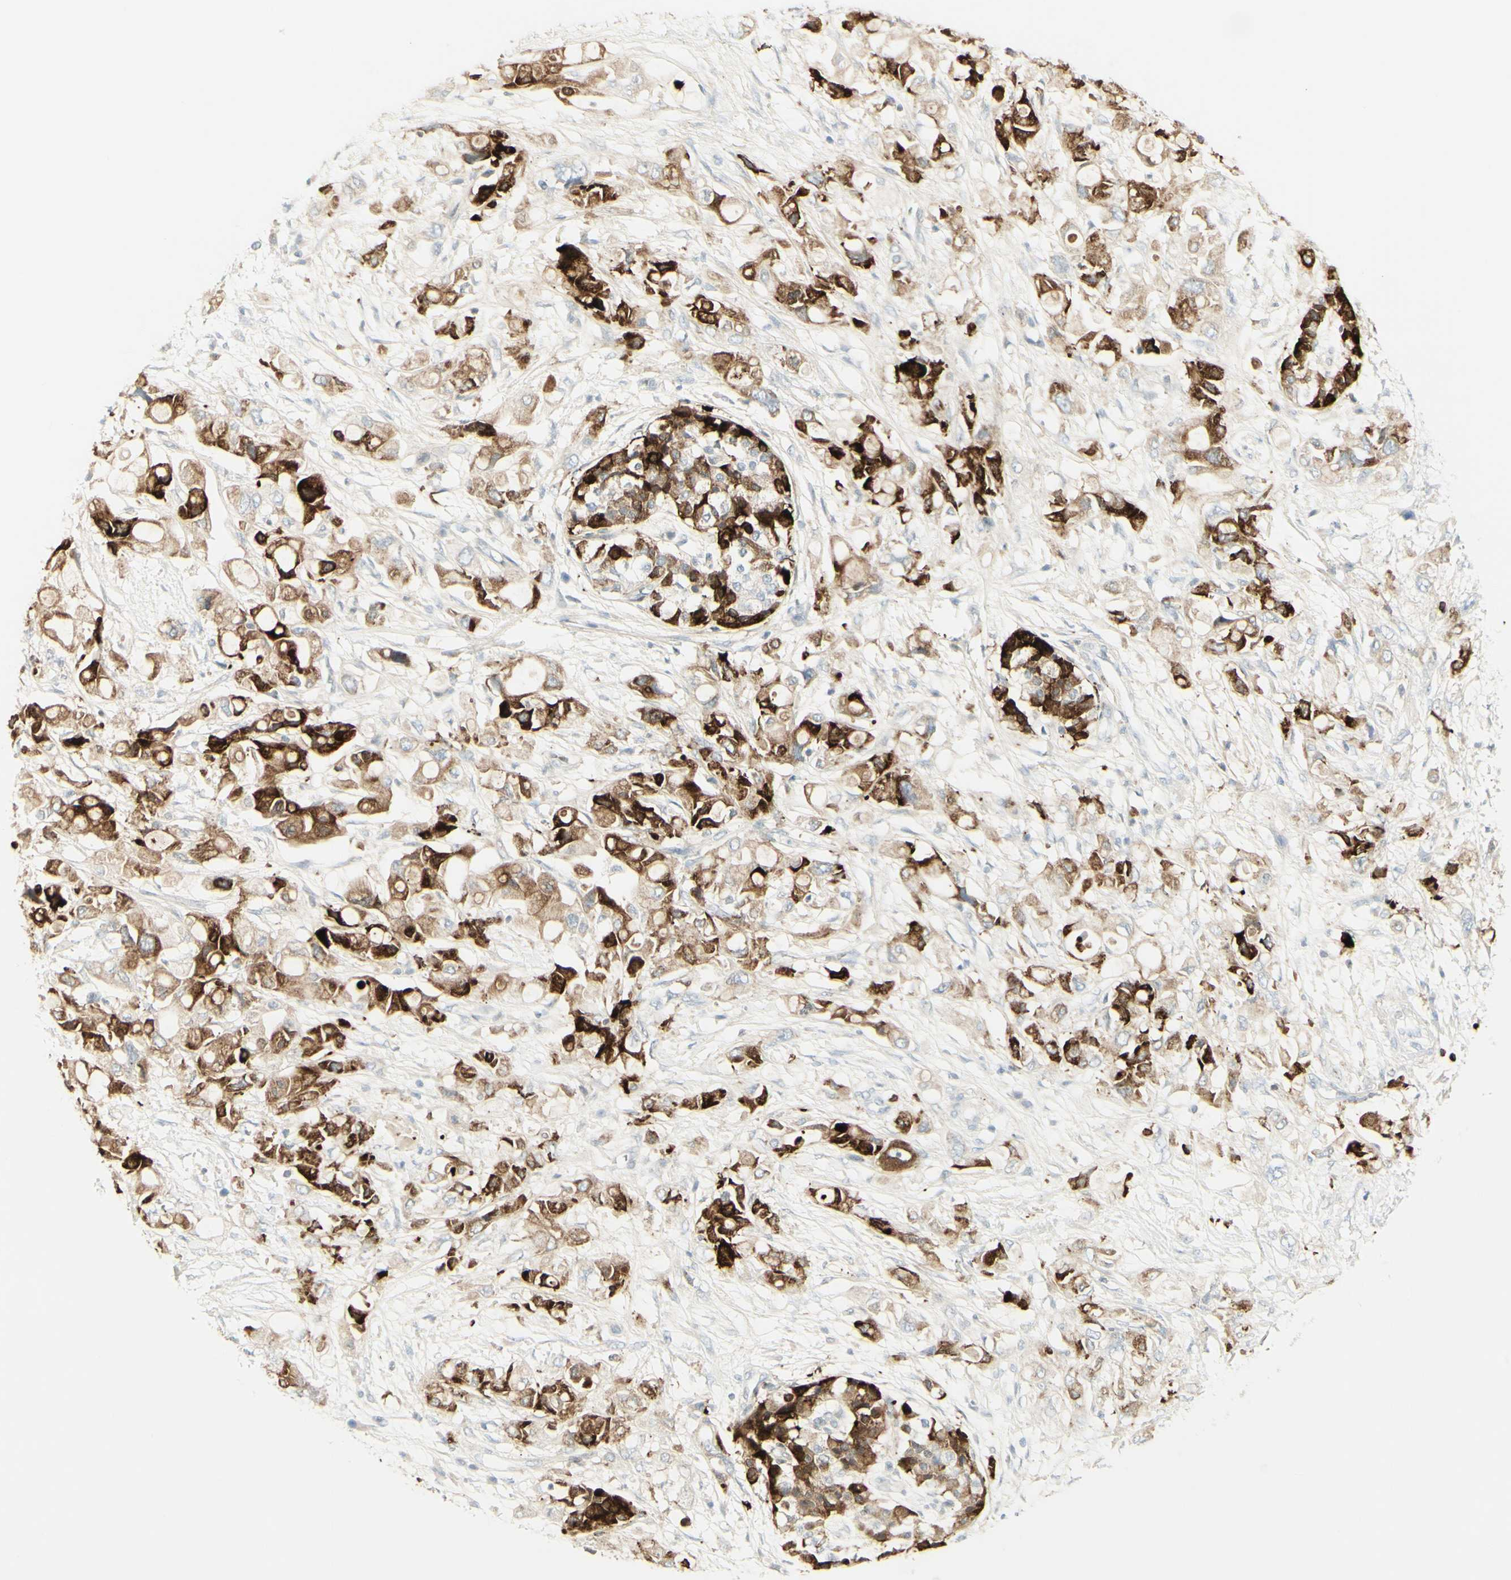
{"staining": {"intensity": "strong", "quantity": ">75%", "location": "cytoplasmic/membranous"}, "tissue": "pancreatic cancer", "cell_type": "Tumor cells", "image_type": "cancer", "snomed": [{"axis": "morphology", "description": "Adenocarcinoma, NOS"}, {"axis": "topography", "description": "Pancreas"}], "caption": "Protein staining of pancreatic adenocarcinoma tissue displays strong cytoplasmic/membranous positivity in approximately >75% of tumor cells.", "gene": "MDK", "patient": {"sex": "female", "age": 56}}